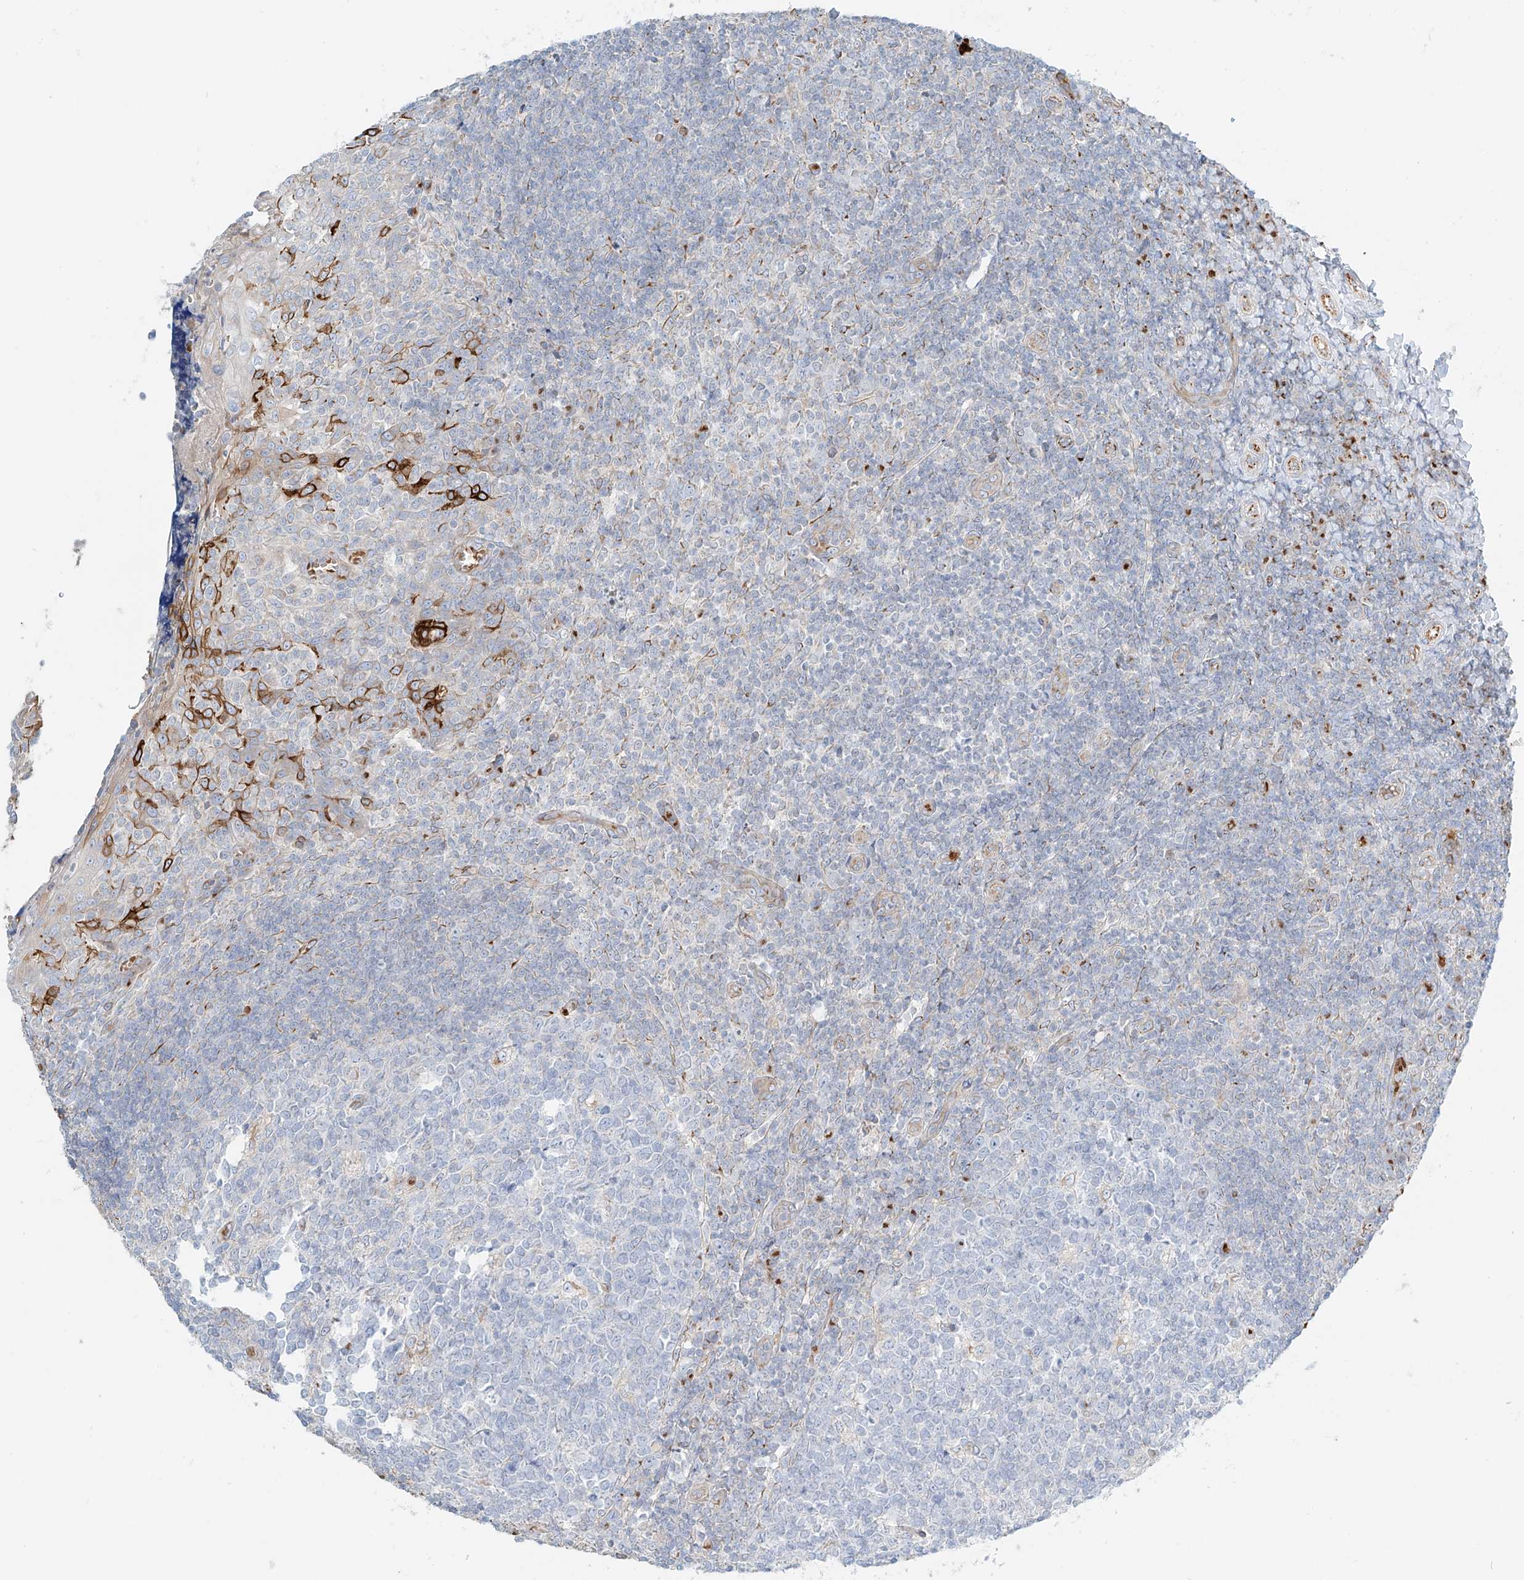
{"staining": {"intensity": "negative", "quantity": "none", "location": "none"}, "tissue": "tonsil", "cell_type": "Germinal center cells", "image_type": "normal", "snomed": [{"axis": "morphology", "description": "Normal tissue, NOS"}, {"axis": "topography", "description": "Tonsil"}], "caption": "An IHC micrograph of benign tonsil is shown. There is no staining in germinal center cells of tonsil. (DAB immunohistochemistry visualized using brightfield microscopy, high magnification).", "gene": "EIPR1", "patient": {"sex": "female", "age": 19}}